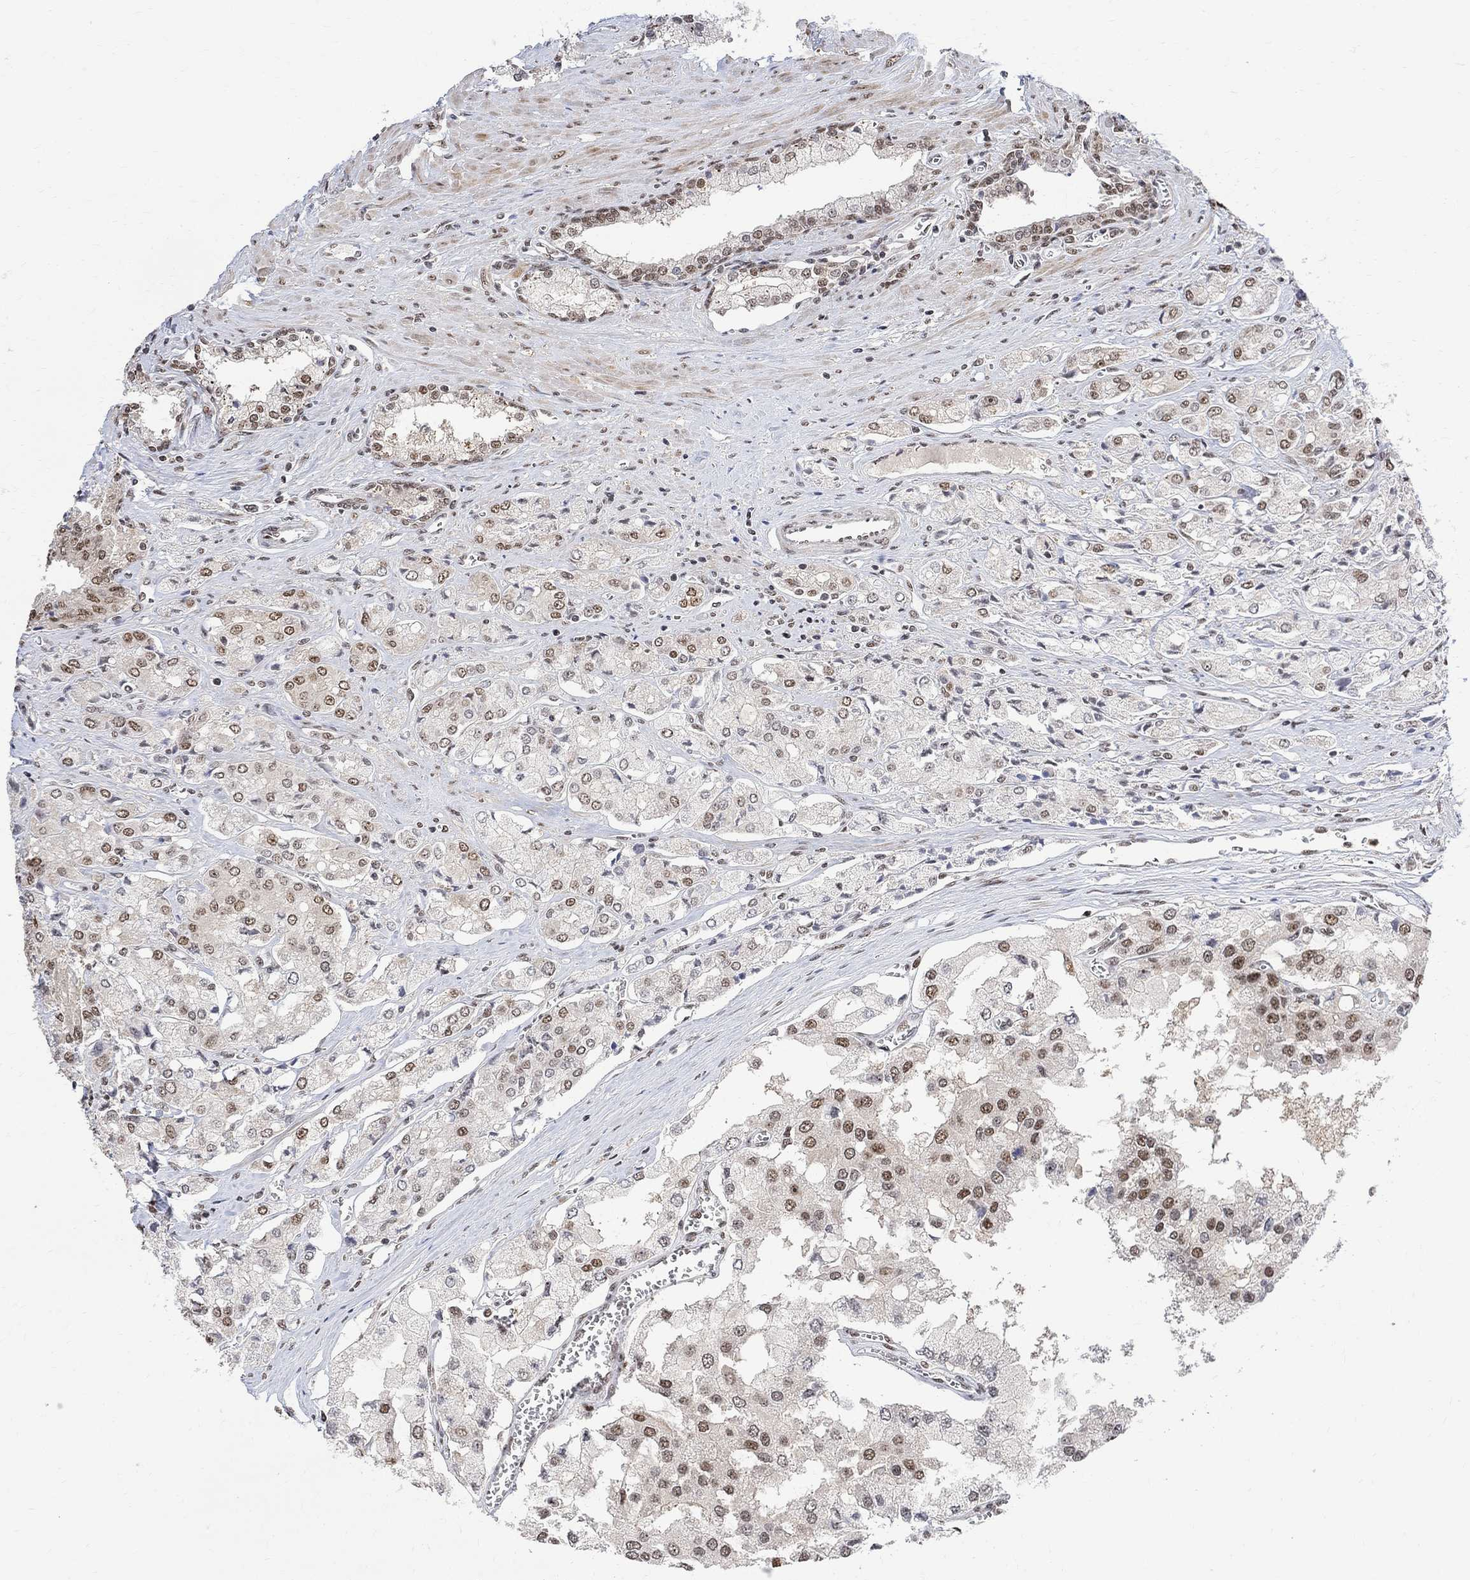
{"staining": {"intensity": "moderate", "quantity": "25%-75%", "location": "nuclear"}, "tissue": "prostate cancer", "cell_type": "Tumor cells", "image_type": "cancer", "snomed": [{"axis": "morphology", "description": "Adenocarcinoma, NOS"}, {"axis": "topography", "description": "Prostate and seminal vesicle, NOS"}, {"axis": "topography", "description": "Prostate"}], "caption": "High-magnification brightfield microscopy of prostate adenocarcinoma stained with DAB (3,3'-diaminobenzidine) (brown) and counterstained with hematoxylin (blue). tumor cells exhibit moderate nuclear expression is appreciated in approximately25%-75% of cells.", "gene": "E4F1", "patient": {"sex": "male", "age": 67}}